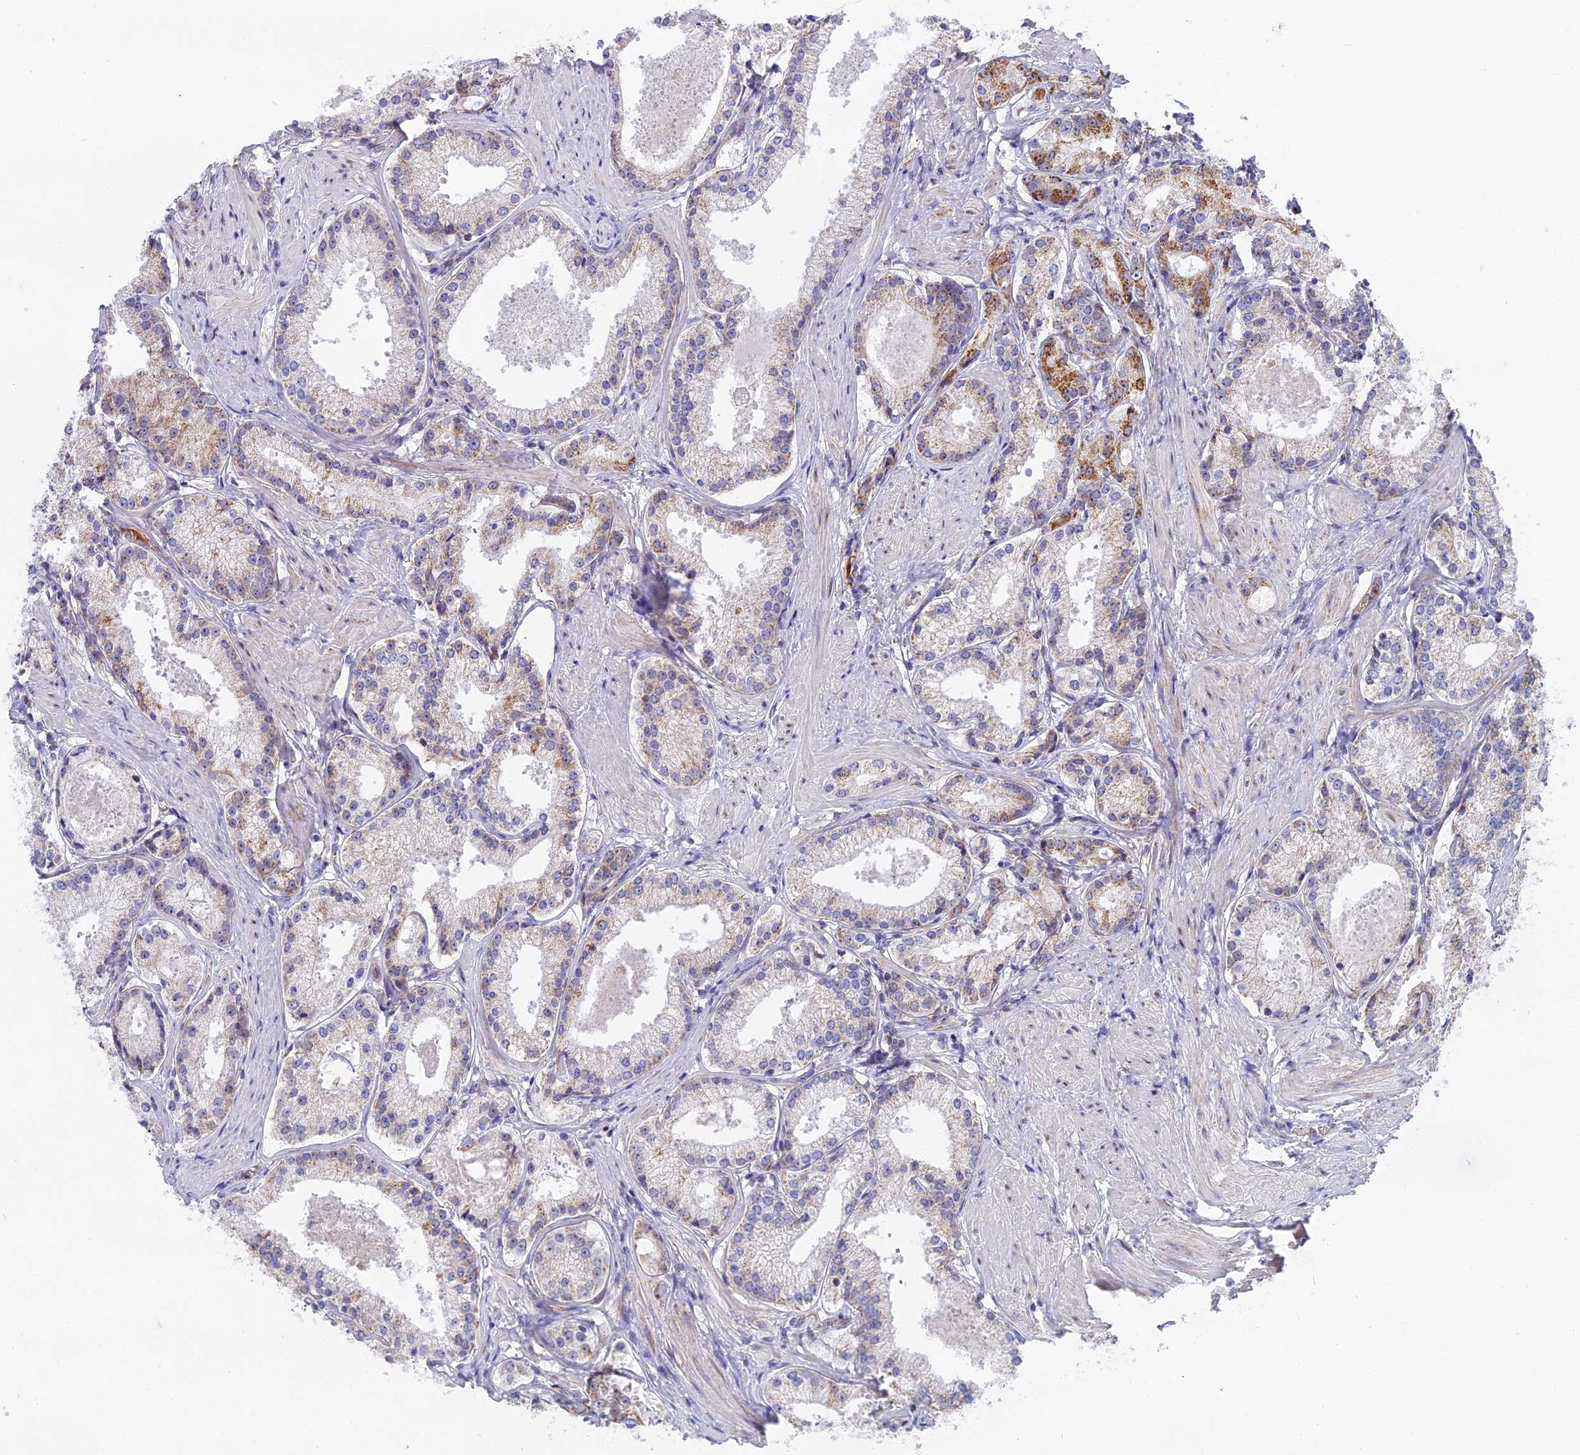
{"staining": {"intensity": "moderate", "quantity": "<25%", "location": "cytoplasmic/membranous"}, "tissue": "prostate cancer", "cell_type": "Tumor cells", "image_type": "cancer", "snomed": [{"axis": "morphology", "description": "Adenocarcinoma, Low grade"}, {"axis": "topography", "description": "Prostate"}], "caption": "Protein analysis of prostate adenocarcinoma (low-grade) tissue displays moderate cytoplasmic/membranous positivity in about <25% of tumor cells. (brown staining indicates protein expression, while blue staining denotes nuclei).", "gene": "DTWD1", "patient": {"sex": "male", "age": 57}}